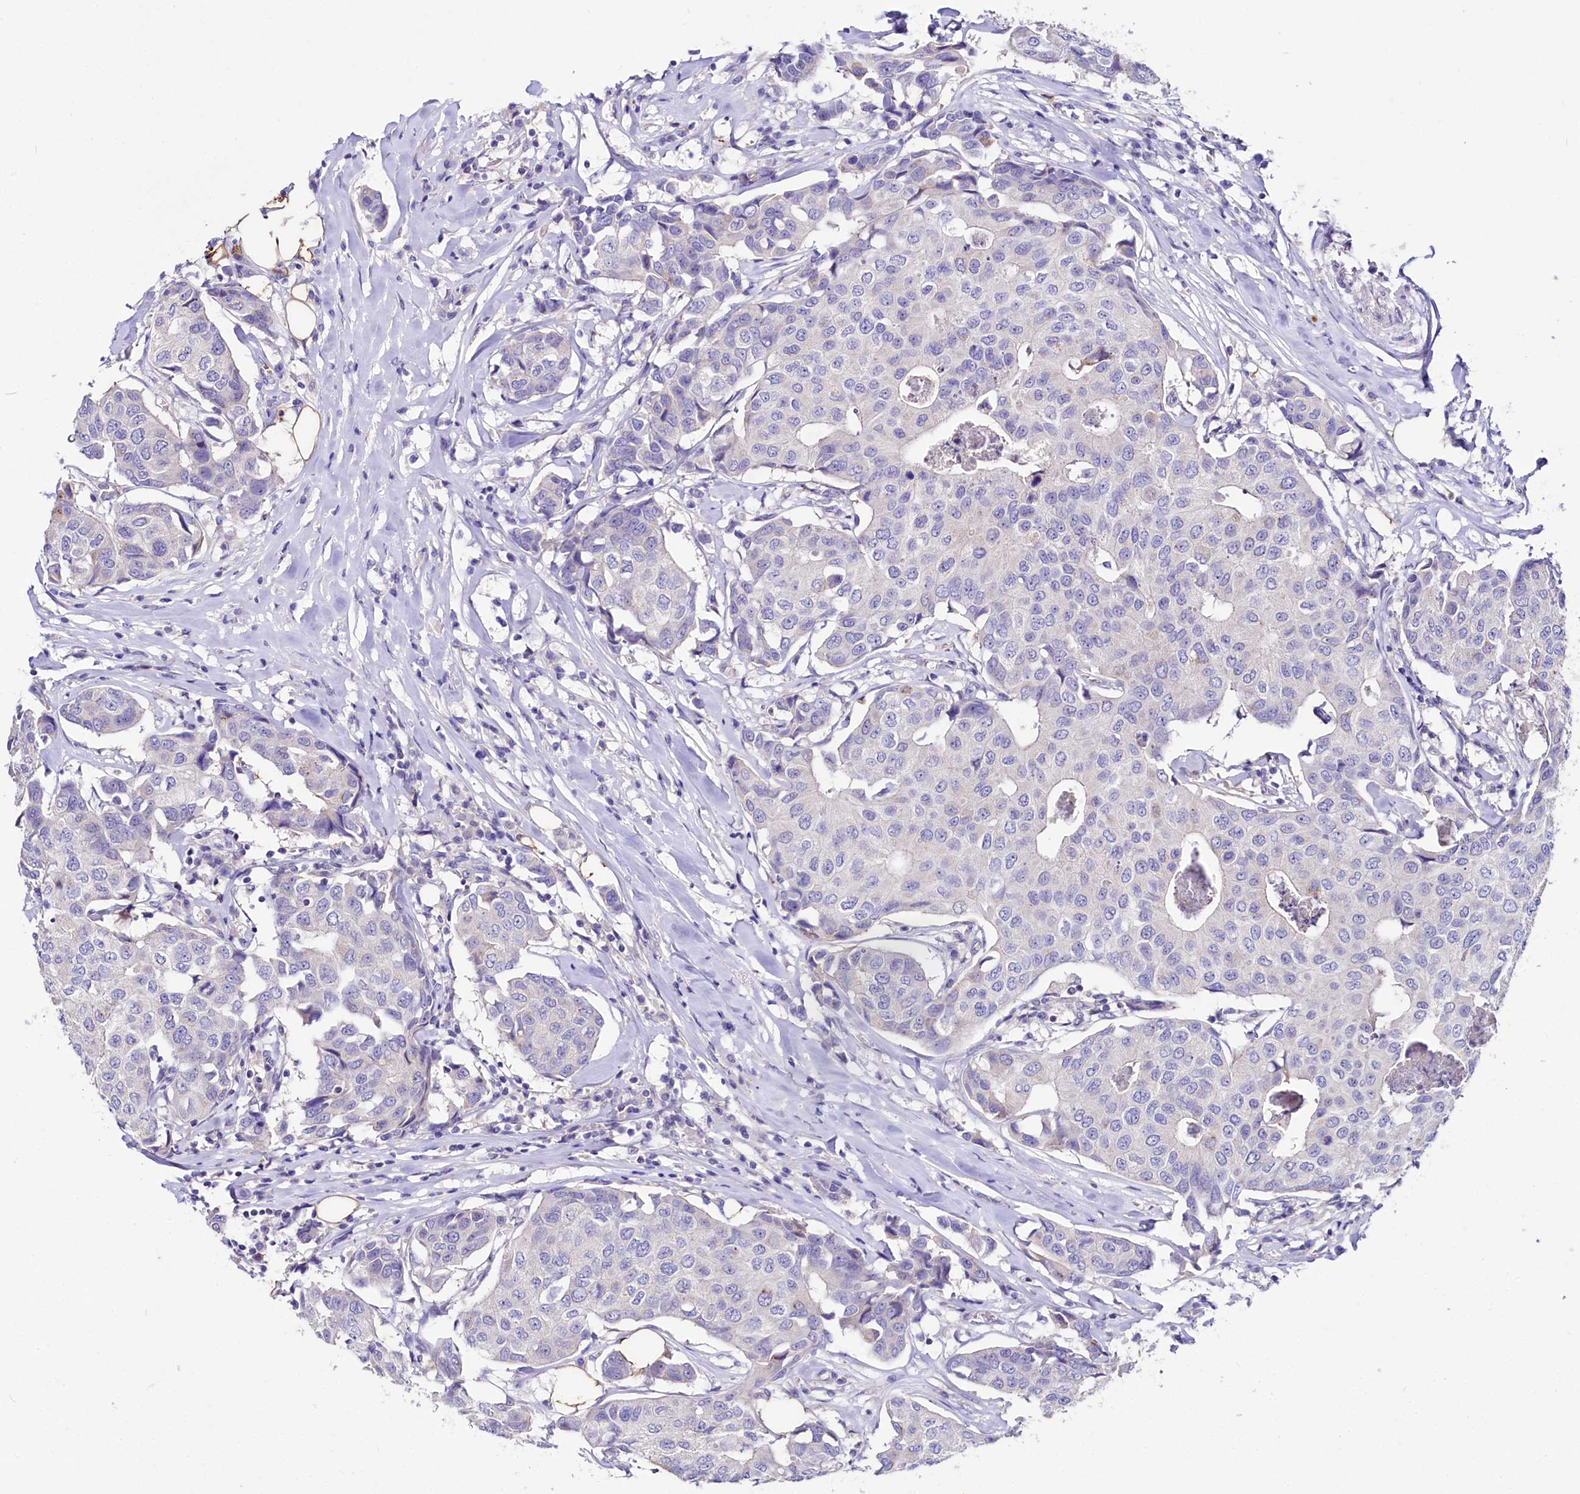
{"staining": {"intensity": "negative", "quantity": "none", "location": "none"}, "tissue": "breast cancer", "cell_type": "Tumor cells", "image_type": "cancer", "snomed": [{"axis": "morphology", "description": "Duct carcinoma"}, {"axis": "topography", "description": "Breast"}], "caption": "Protein analysis of breast cancer (intraductal carcinoma) exhibits no significant expression in tumor cells.", "gene": "ABHD5", "patient": {"sex": "female", "age": 80}}